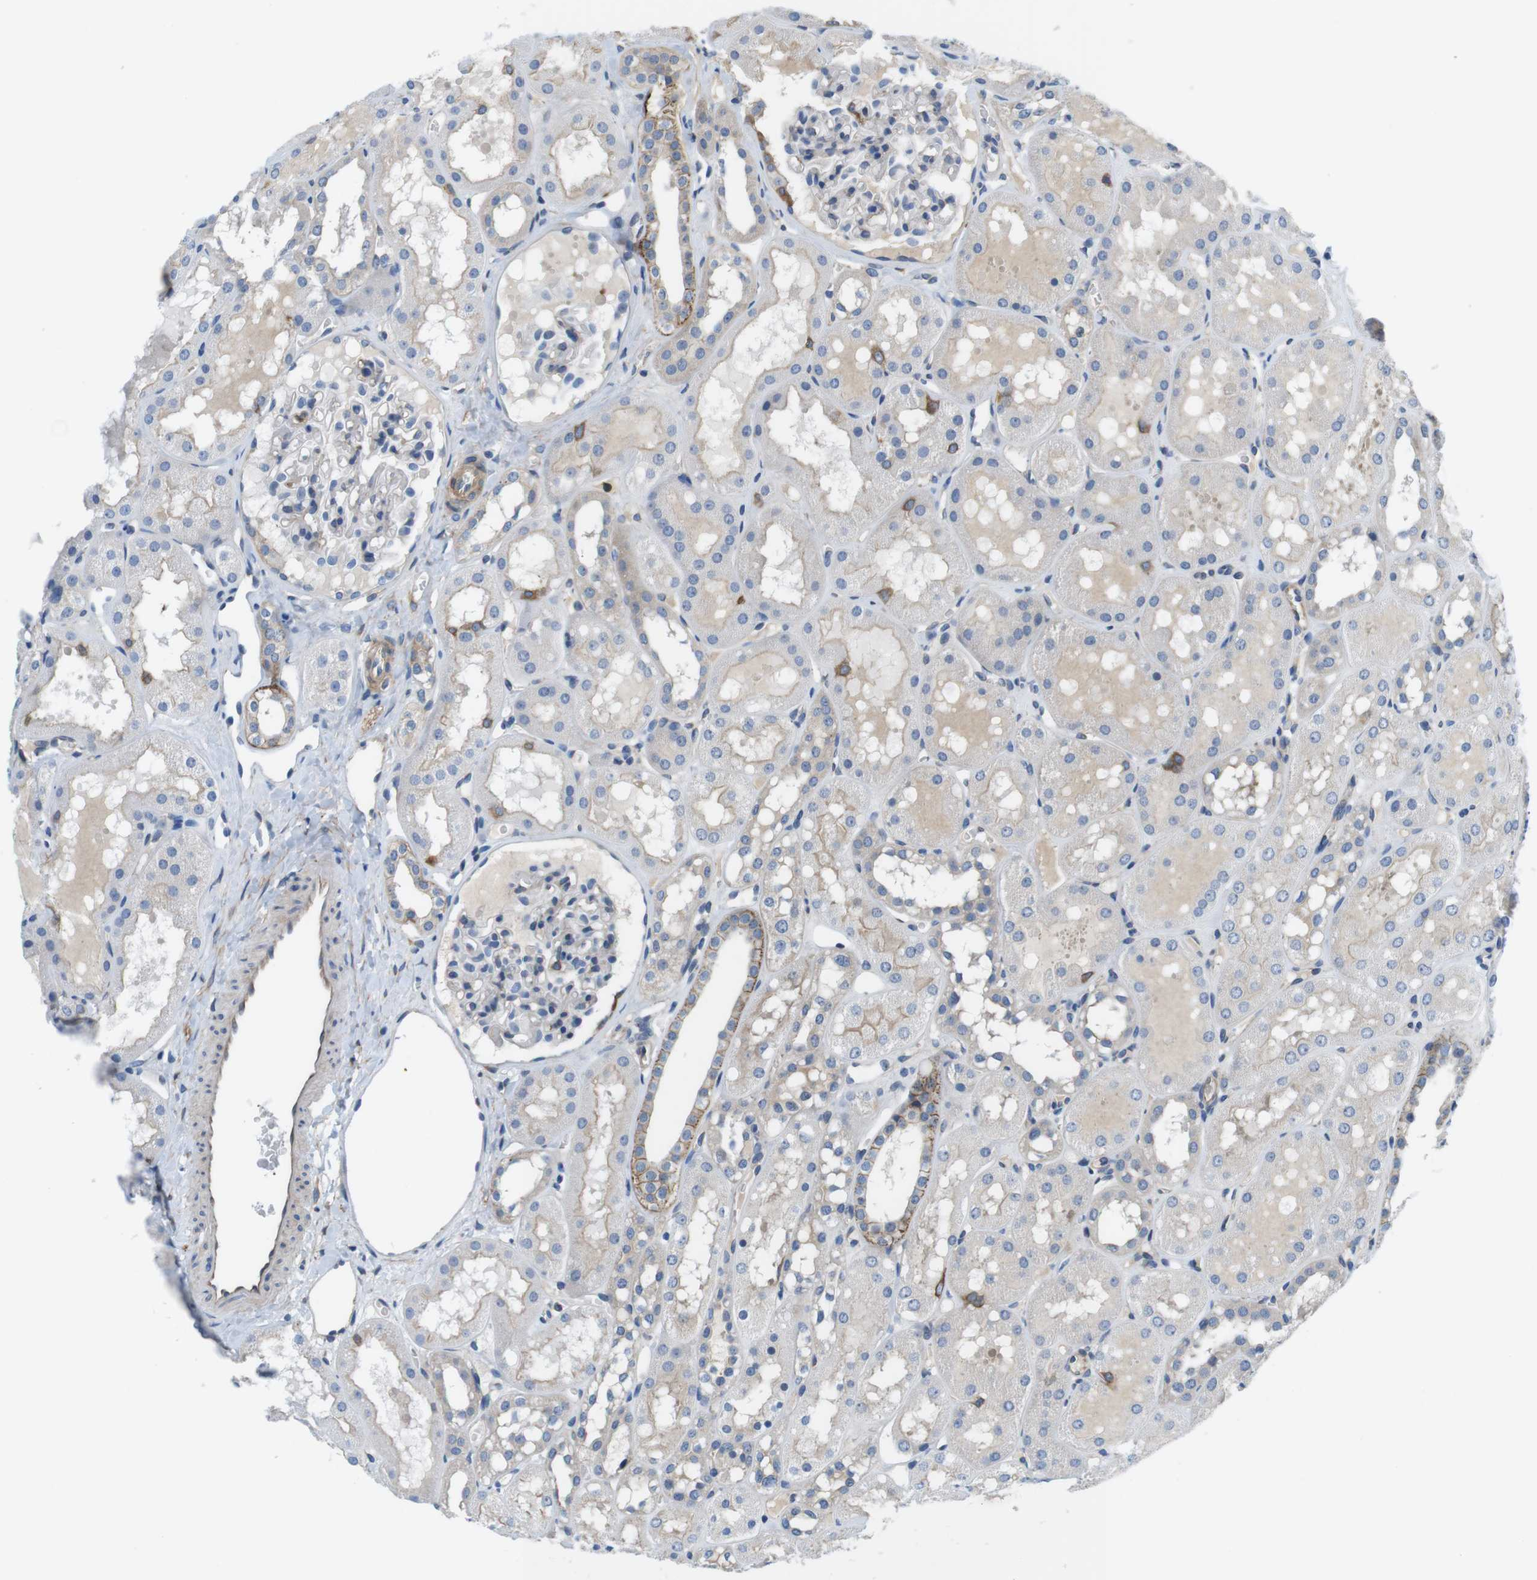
{"staining": {"intensity": "negative", "quantity": "none", "location": "none"}, "tissue": "kidney", "cell_type": "Cells in glomeruli", "image_type": "normal", "snomed": [{"axis": "morphology", "description": "Normal tissue, NOS"}, {"axis": "topography", "description": "Kidney"}, {"axis": "topography", "description": "Urinary bladder"}], "caption": "High power microscopy micrograph of an immunohistochemistry histopathology image of benign kidney, revealing no significant positivity in cells in glomeruli. (DAB (3,3'-diaminobenzidine) immunohistochemistry (IHC) with hematoxylin counter stain).", "gene": "DCLK1", "patient": {"sex": "male", "age": 16}}